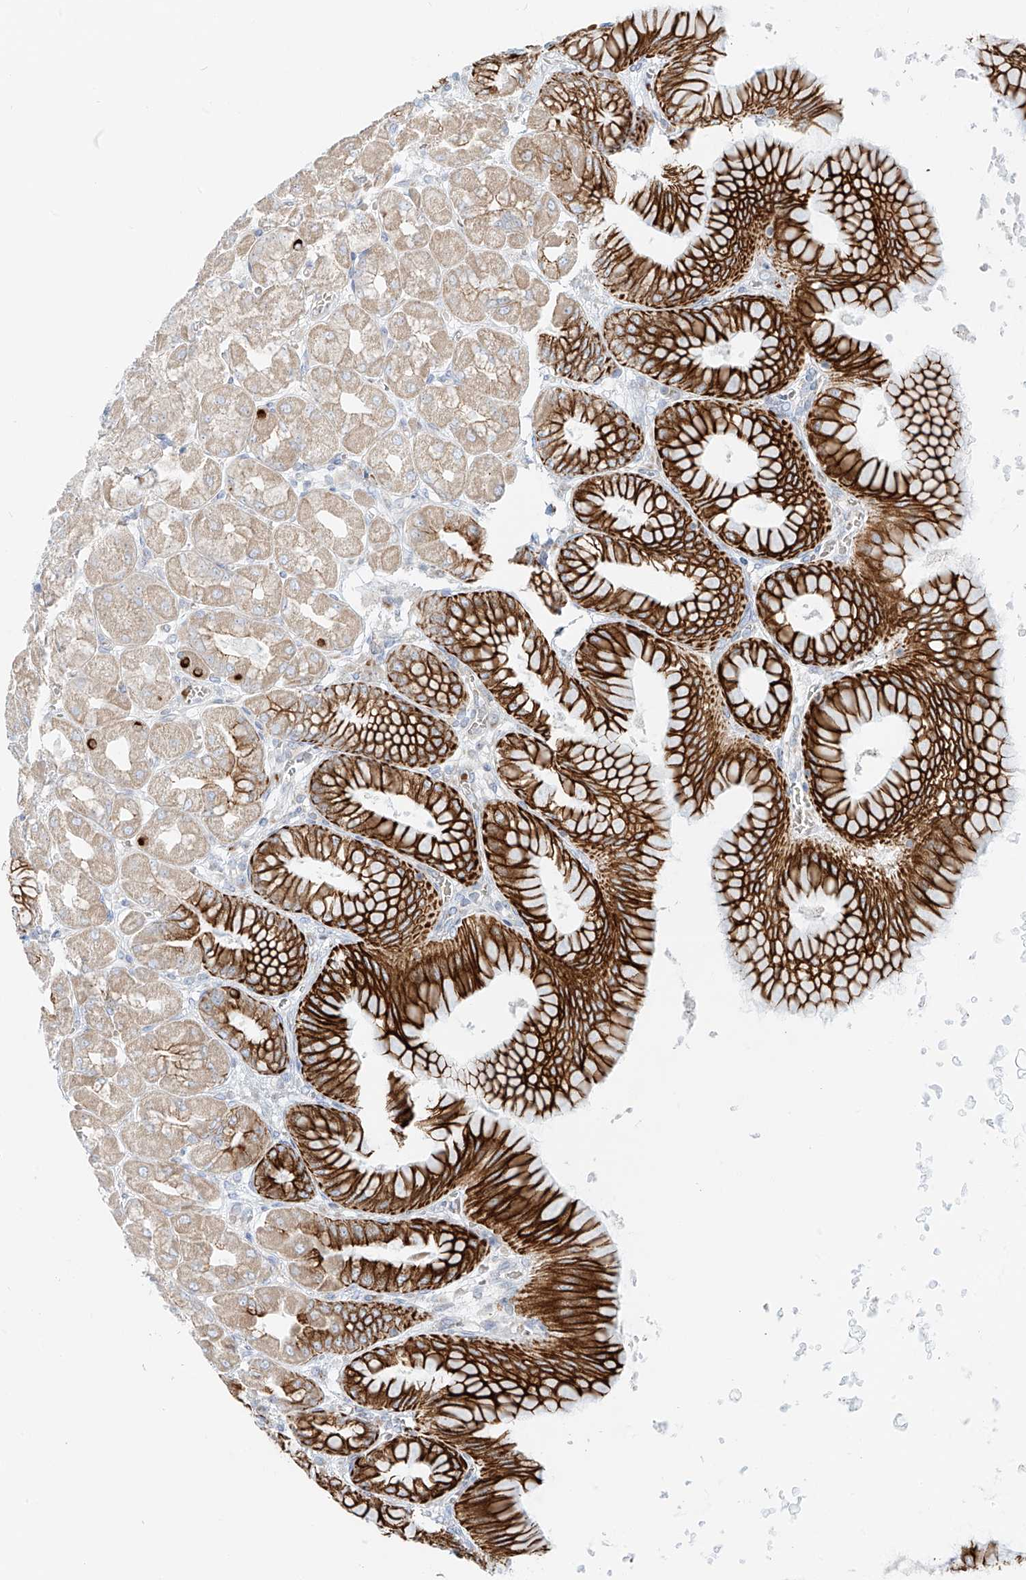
{"staining": {"intensity": "strong", "quantity": ">75%", "location": "cytoplasmic/membranous"}, "tissue": "stomach", "cell_type": "Glandular cells", "image_type": "normal", "snomed": [{"axis": "morphology", "description": "Normal tissue, NOS"}, {"axis": "topography", "description": "Stomach, upper"}], "caption": "A micrograph of human stomach stained for a protein exhibits strong cytoplasmic/membranous brown staining in glandular cells.", "gene": "EIPR1", "patient": {"sex": "female", "age": 56}}